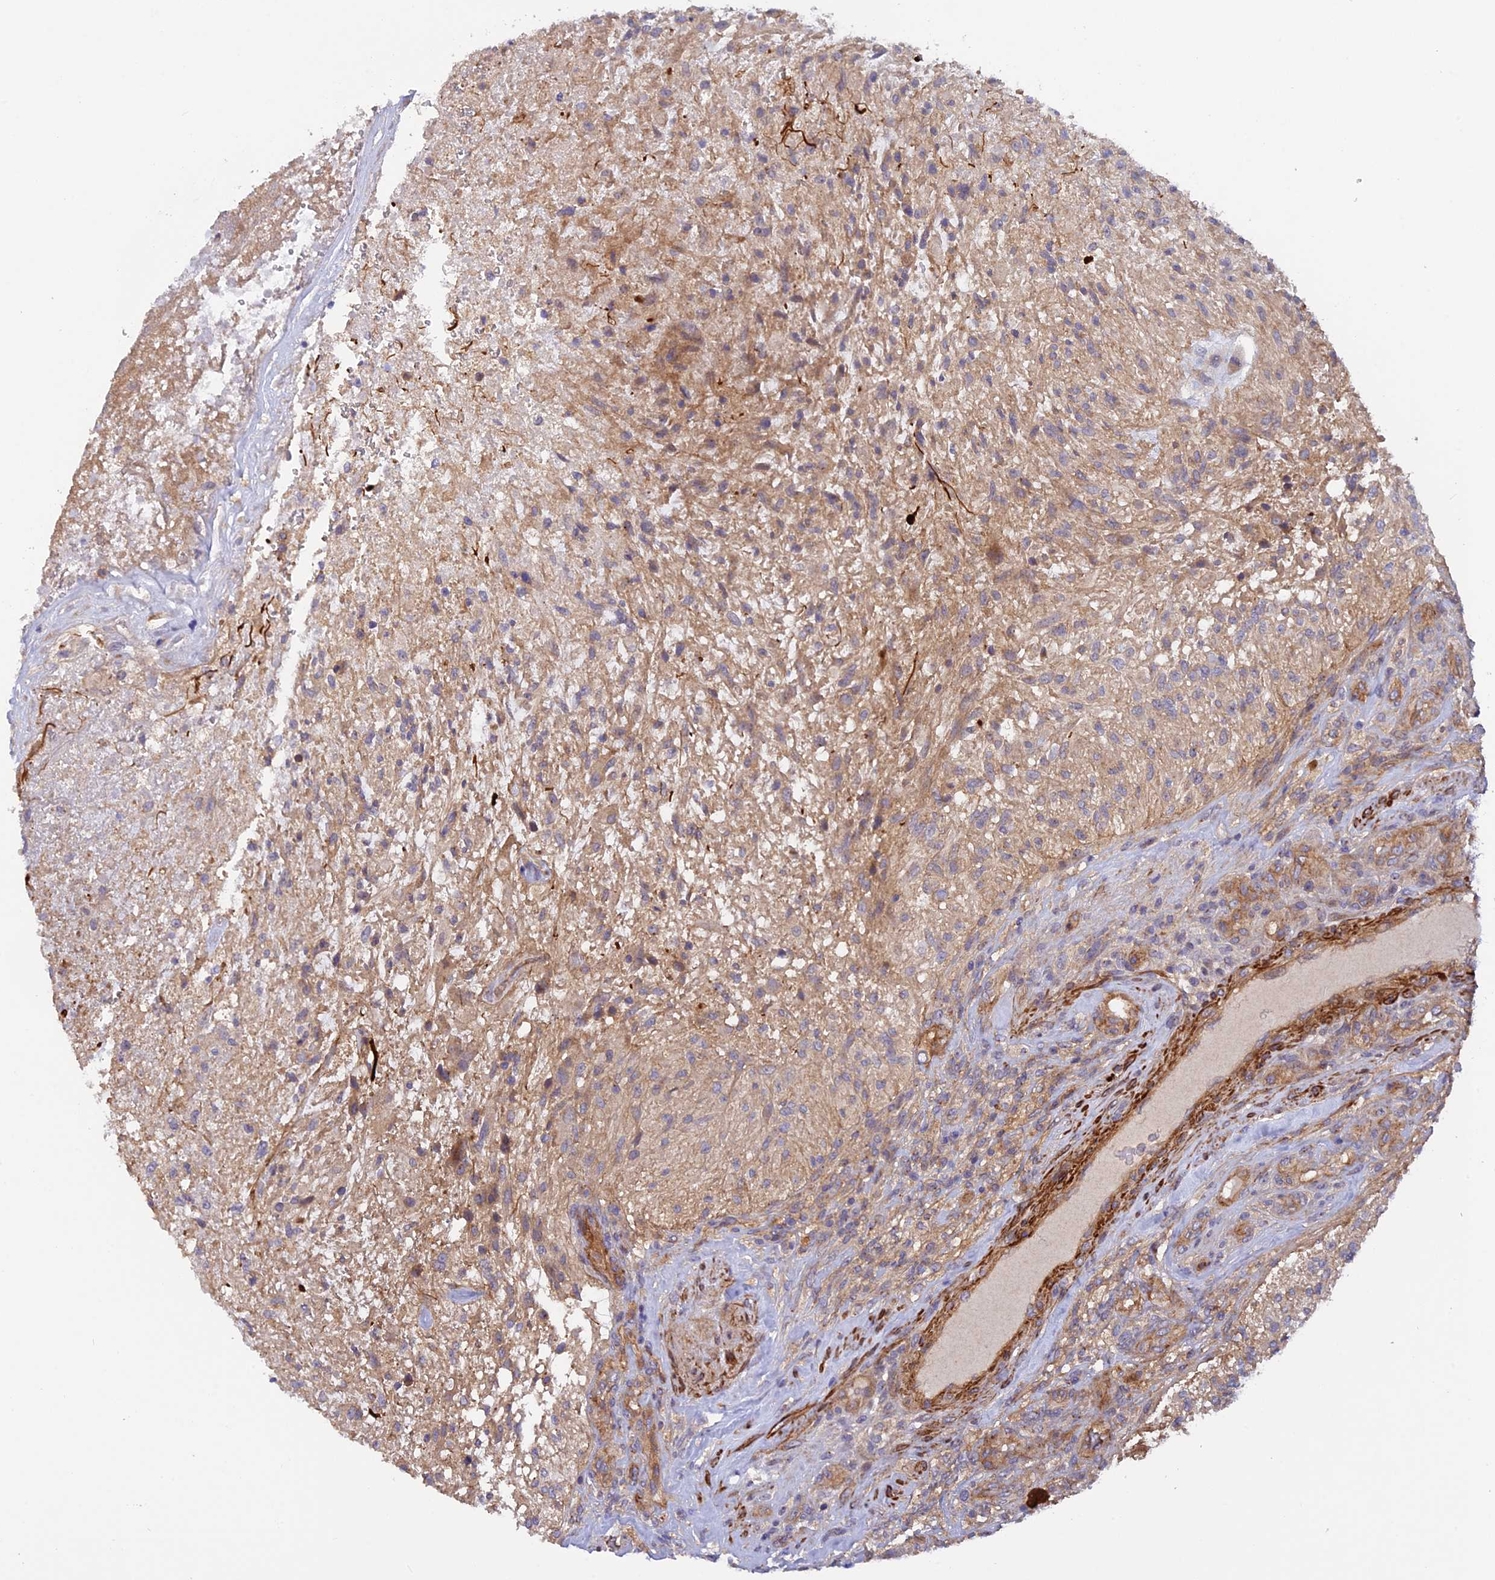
{"staining": {"intensity": "moderate", "quantity": ">75%", "location": "cytoplasmic/membranous"}, "tissue": "glioma", "cell_type": "Tumor cells", "image_type": "cancer", "snomed": [{"axis": "morphology", "description": "Glioma, malignant, High grade"}, {"axis": "topography", "description": "Brain"}], "caption": "This histopathology image shows immunohistochemistry (IHC) staining of human glioma, with medium moderate cytoplasmic/membranous staining in about >75% of tumor cells.", "gene": "ADAMTS15", "patient": {"sex": "male", "age": 56}}